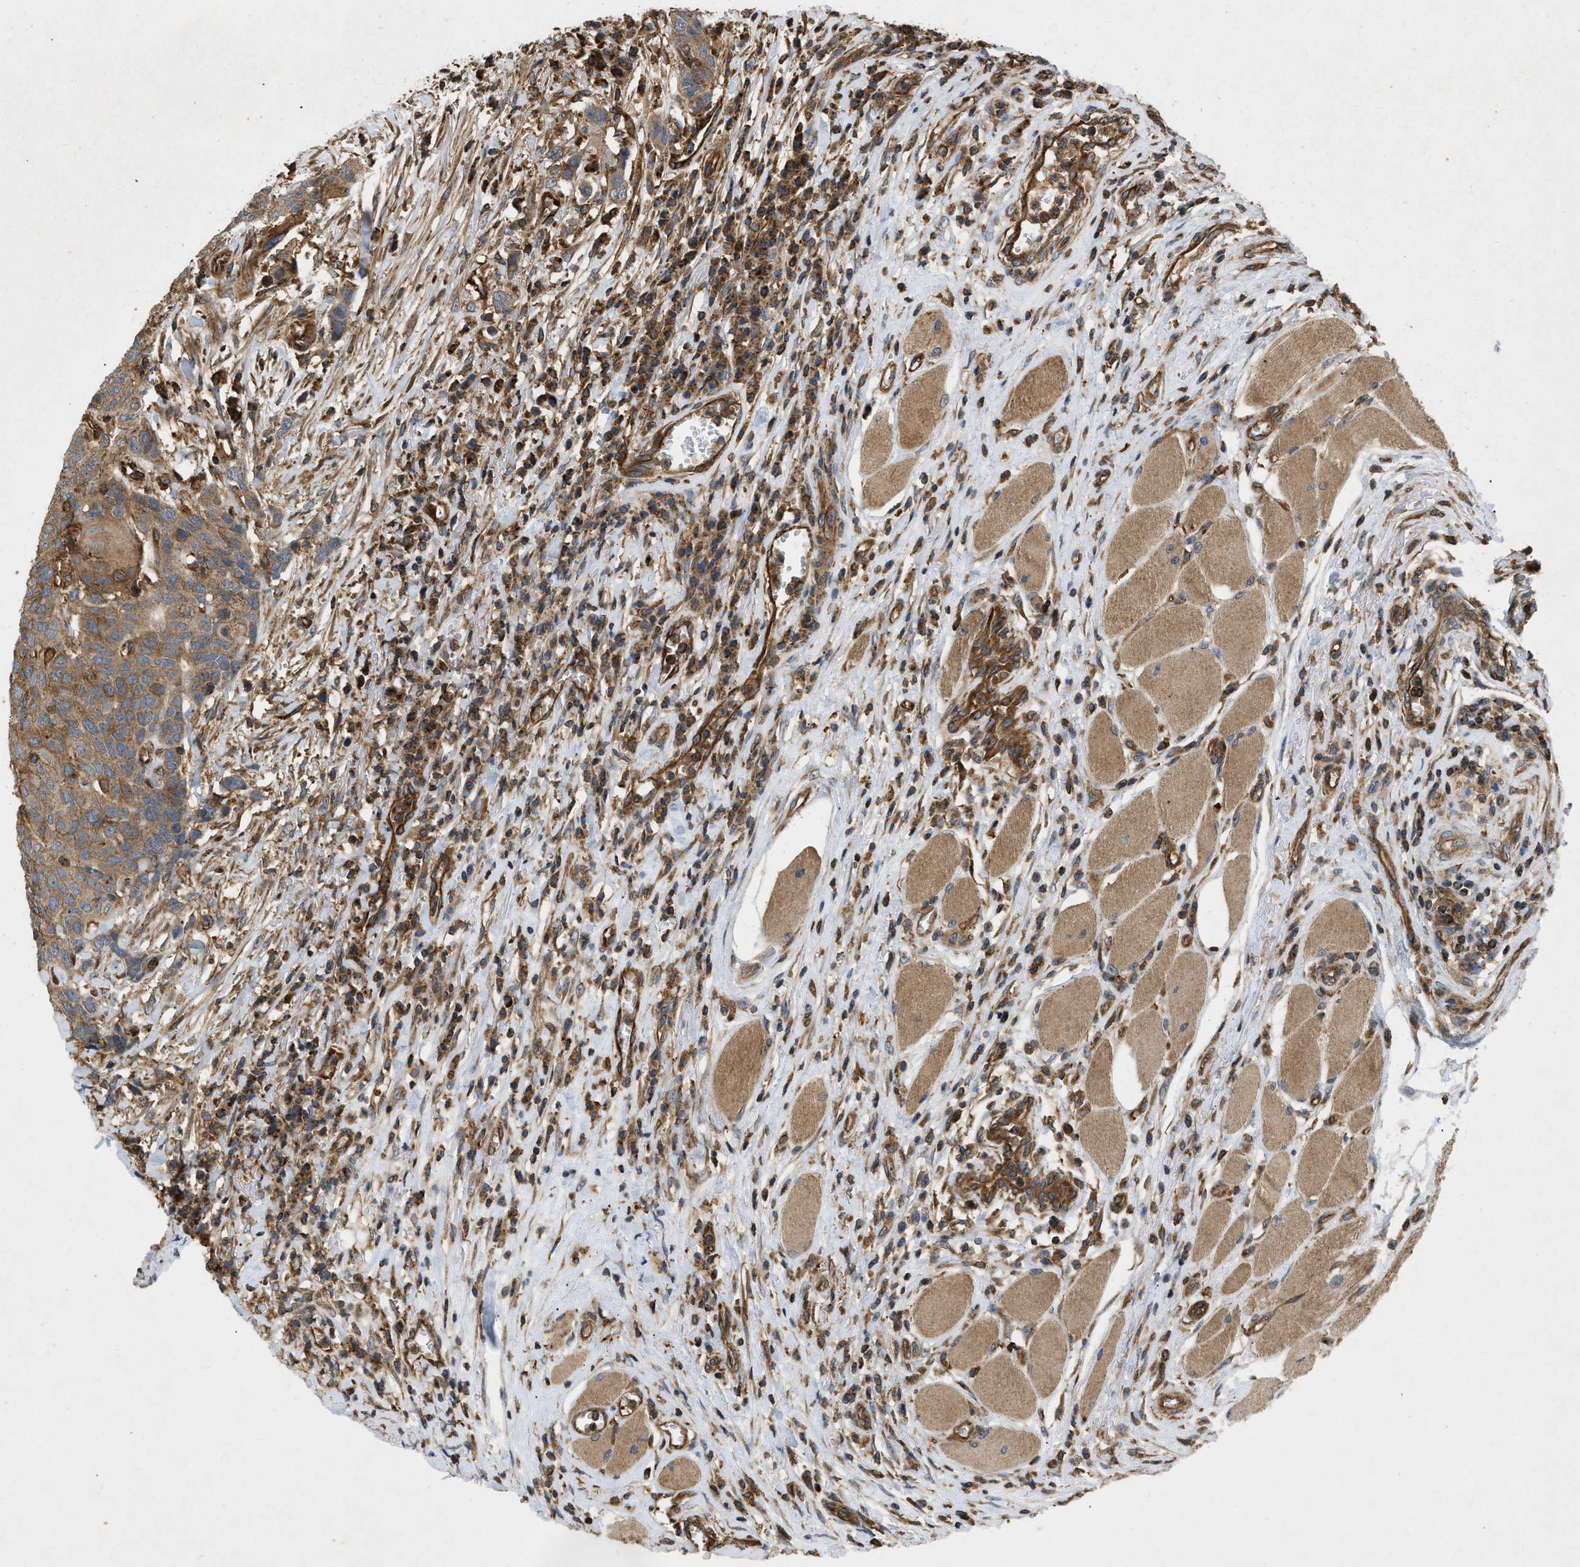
{"staining": {"intensity": "moderate", "quantity": ">75%", "location": "cytoplasmic/membranous"}, "tissue": "head and neck cancer", "cell_type": "Tumor cells", "image_type": "cancer", "snomed": [{"axis": "morphology", "description": "Squamous cell carcinoma, NOS"}, {"axis": "topography", "description": "Head-Neck"}], "caption": "A micrograph of squamous cell carcinoma (head and neck) stained for a protein exhibits moderate cytoplasmic/membranous brown staining in tumor cells.", "gene": "GNB4", "patient": {"sex": "male", "age": 66}}